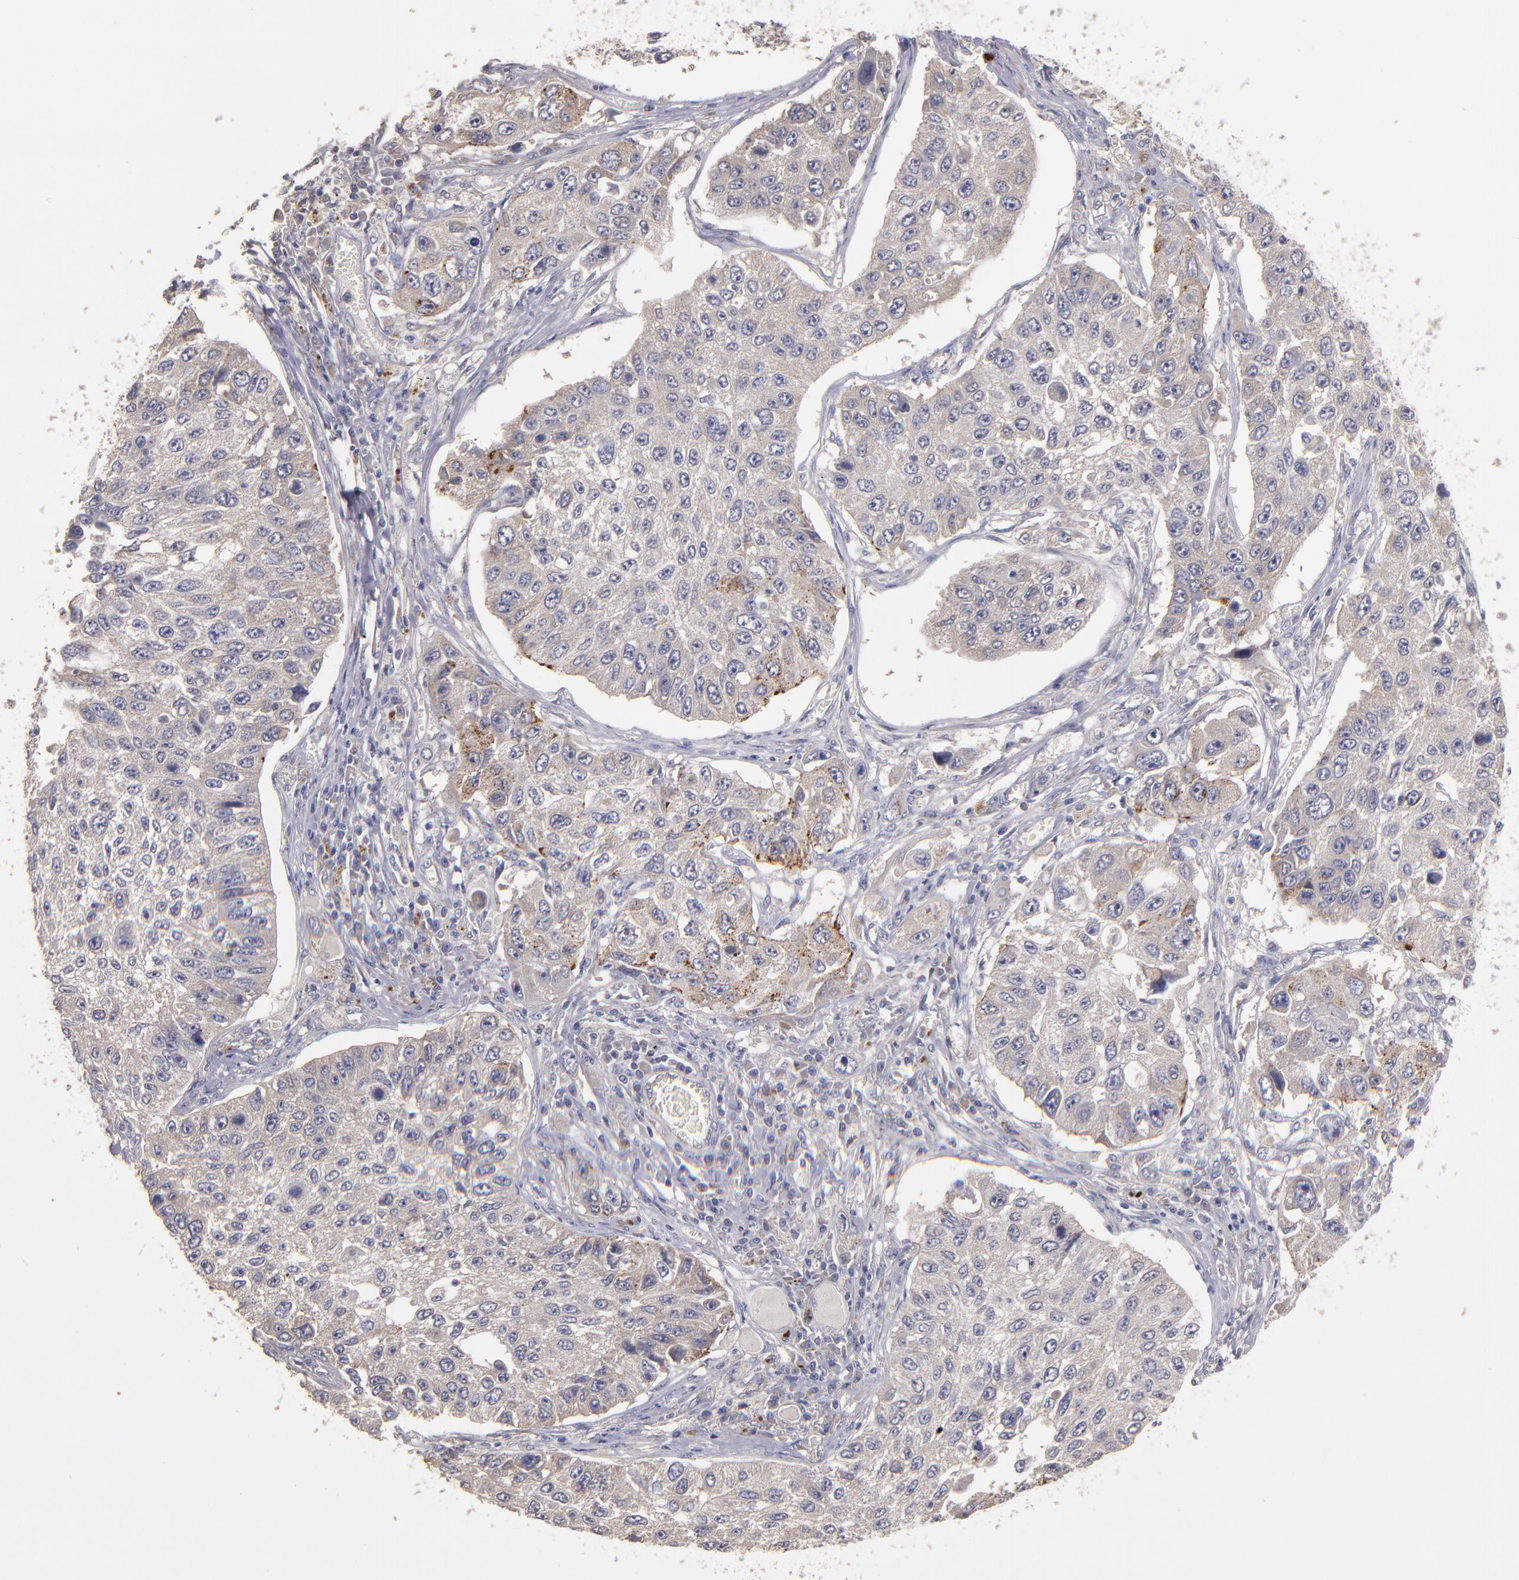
{"staining": {"intensity": "weak", "quantity": ">75%", "location": "cytoplasmic/membranous"}, "tissue": "lung cancer", "cell_type": "Tumor cells", "image_type": "cancer", "snomed": [{"axis": "morphology", "description": "Squamous cell carcinoma, NOS"}, {"axis": "topography", "description": "Lung"}], "caption": "Immunohistochemistry photomicrograph of lung squamous cell carcinoma stained for a protein (brown), which displays low levels of weak cytoplasmic/membranous positivity in approximately >75% of tumor cells.", "gene": "MAGEE1", "patient": {"sex": "male", "age": 71}}